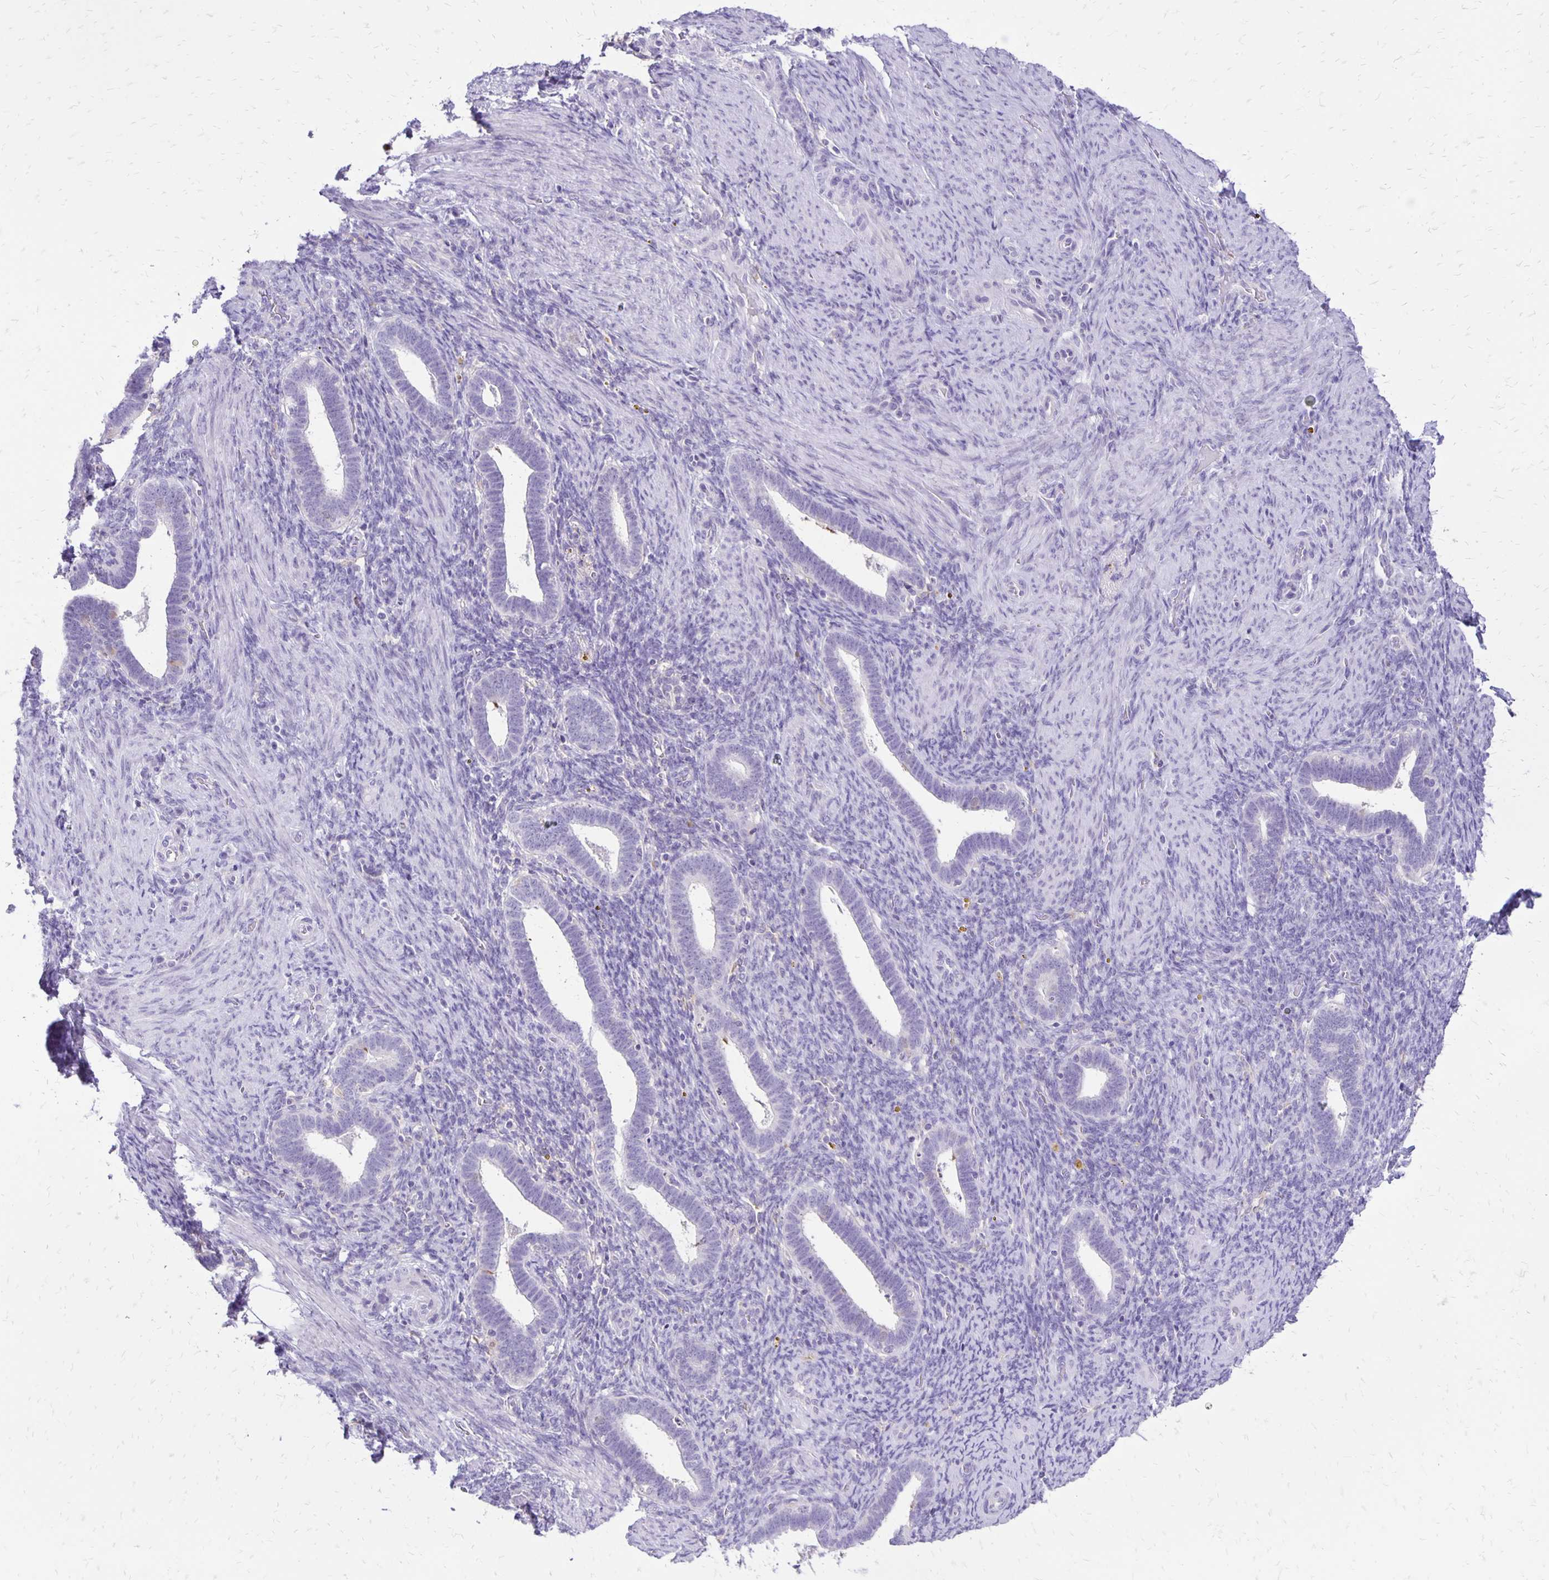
{"staining": {"intensity": "negative", "quantity": "none", "location": "none"}, "tissue": "endometrium", "cell_type": "Cells in endometrial stroma", "image_type": "normal", "snomed": [{"axis": "morphology", "description": "Normal tissue, NOS"}, {"axis": "topography", "description": "Endometrium"}], "caption": "Immunohistochemistry (IHC) histopathology image of benign endometrium: endometrium stained with DAB exhibits no significant protein expression in cells in endometrial stroma.", "gene": "ANKRD45", "patient": {"sex": "female", "age": 34}}